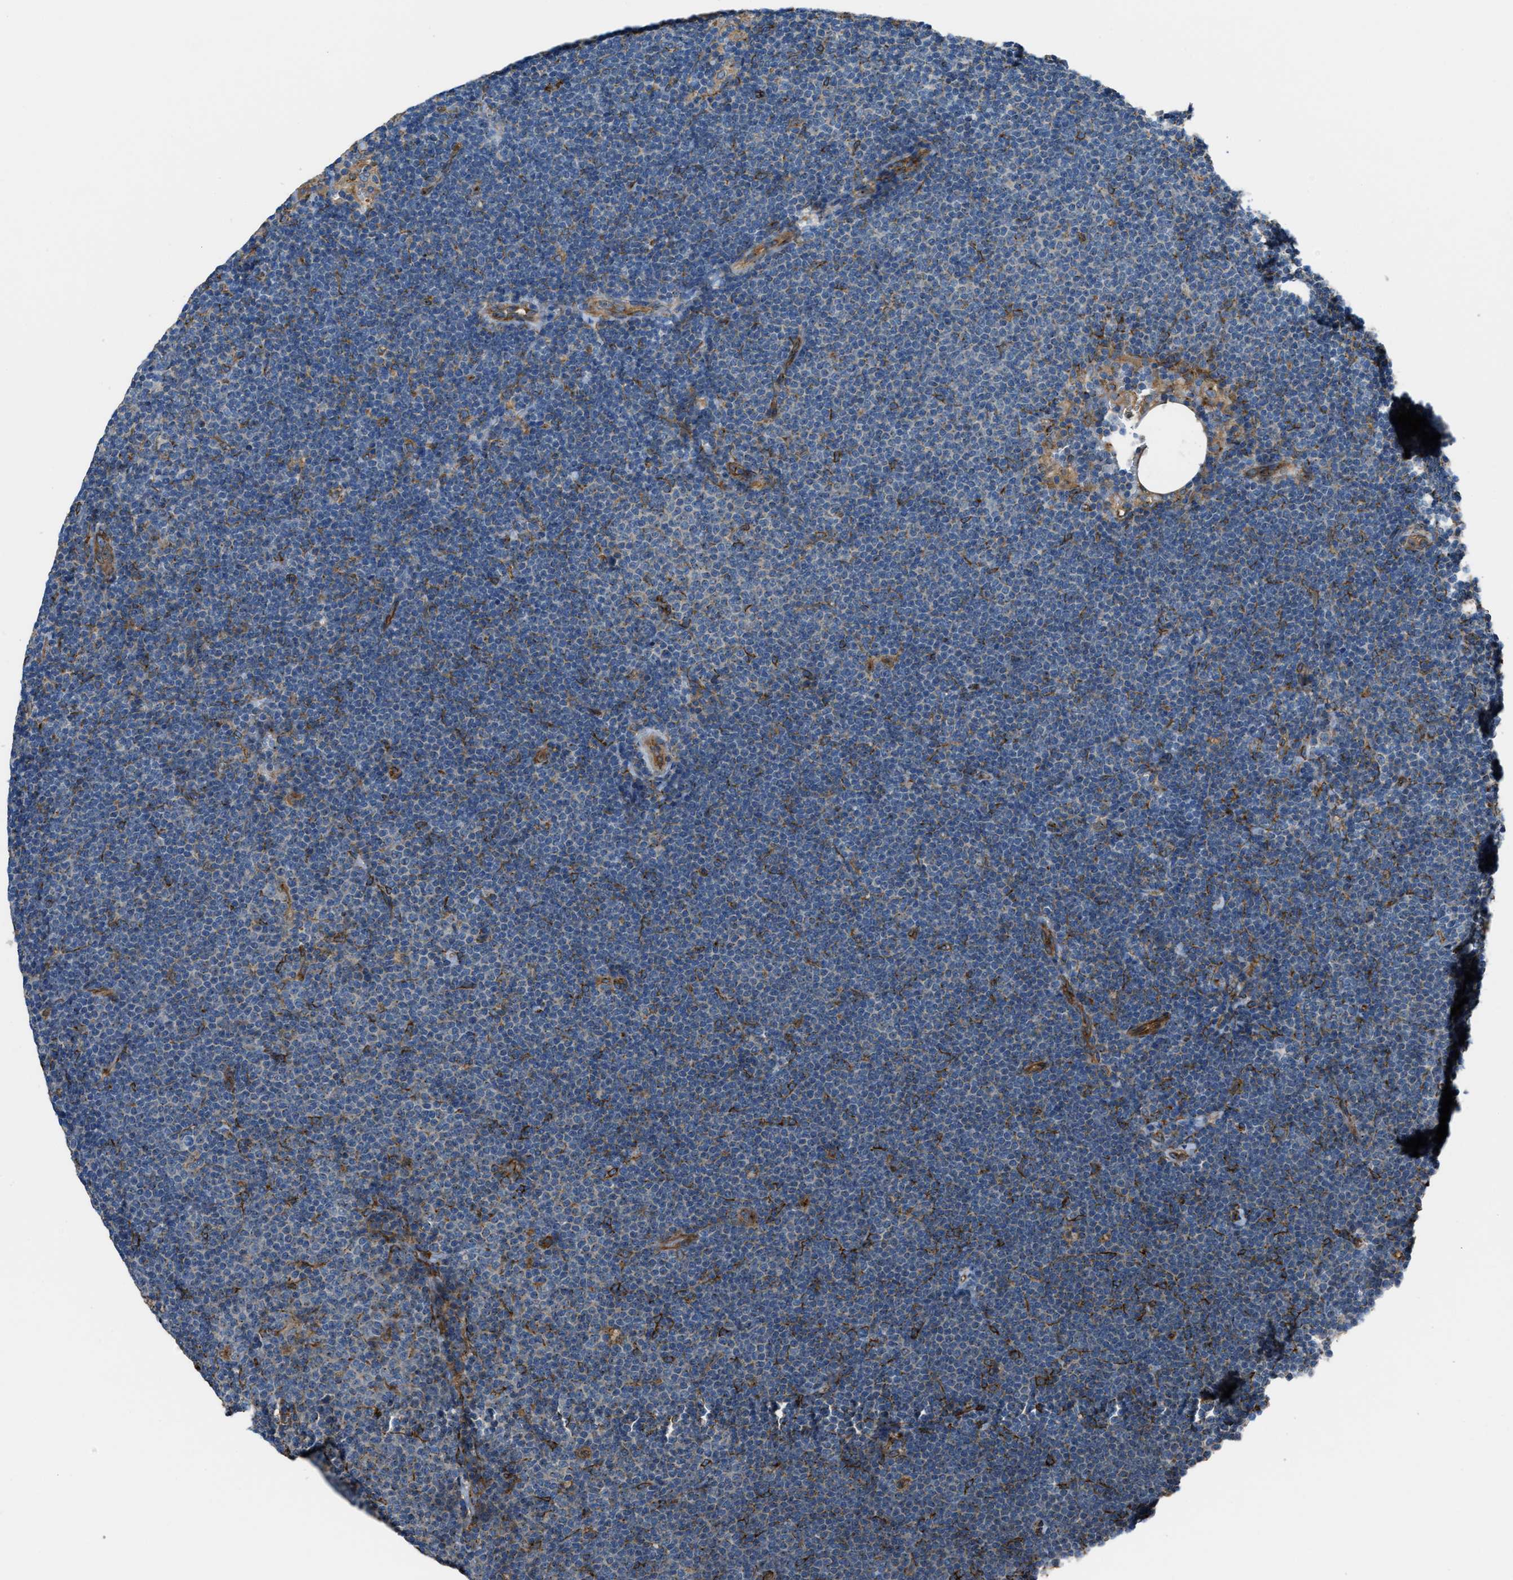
{"staining": {"intensity": "negative", "quantity": "none", "location": "none"}, "tissue": "lymphoma", "cell_type": "Tumor cells", "image_type": "cancer", "snomed": [{"axis": "morphology", "description": "Malignant lymphoma, non-Hodgkin's type, Low grade"}, {"axis": "topography", "description": "Lymph node"}], "caption": "Protein analysis of low-grade malignant lymphoma, non-Hodgkin's type exhibits no significant expression in tumor cells.", "gene": "TRPC1", "patient": {"sex": "female", "age": 53}}